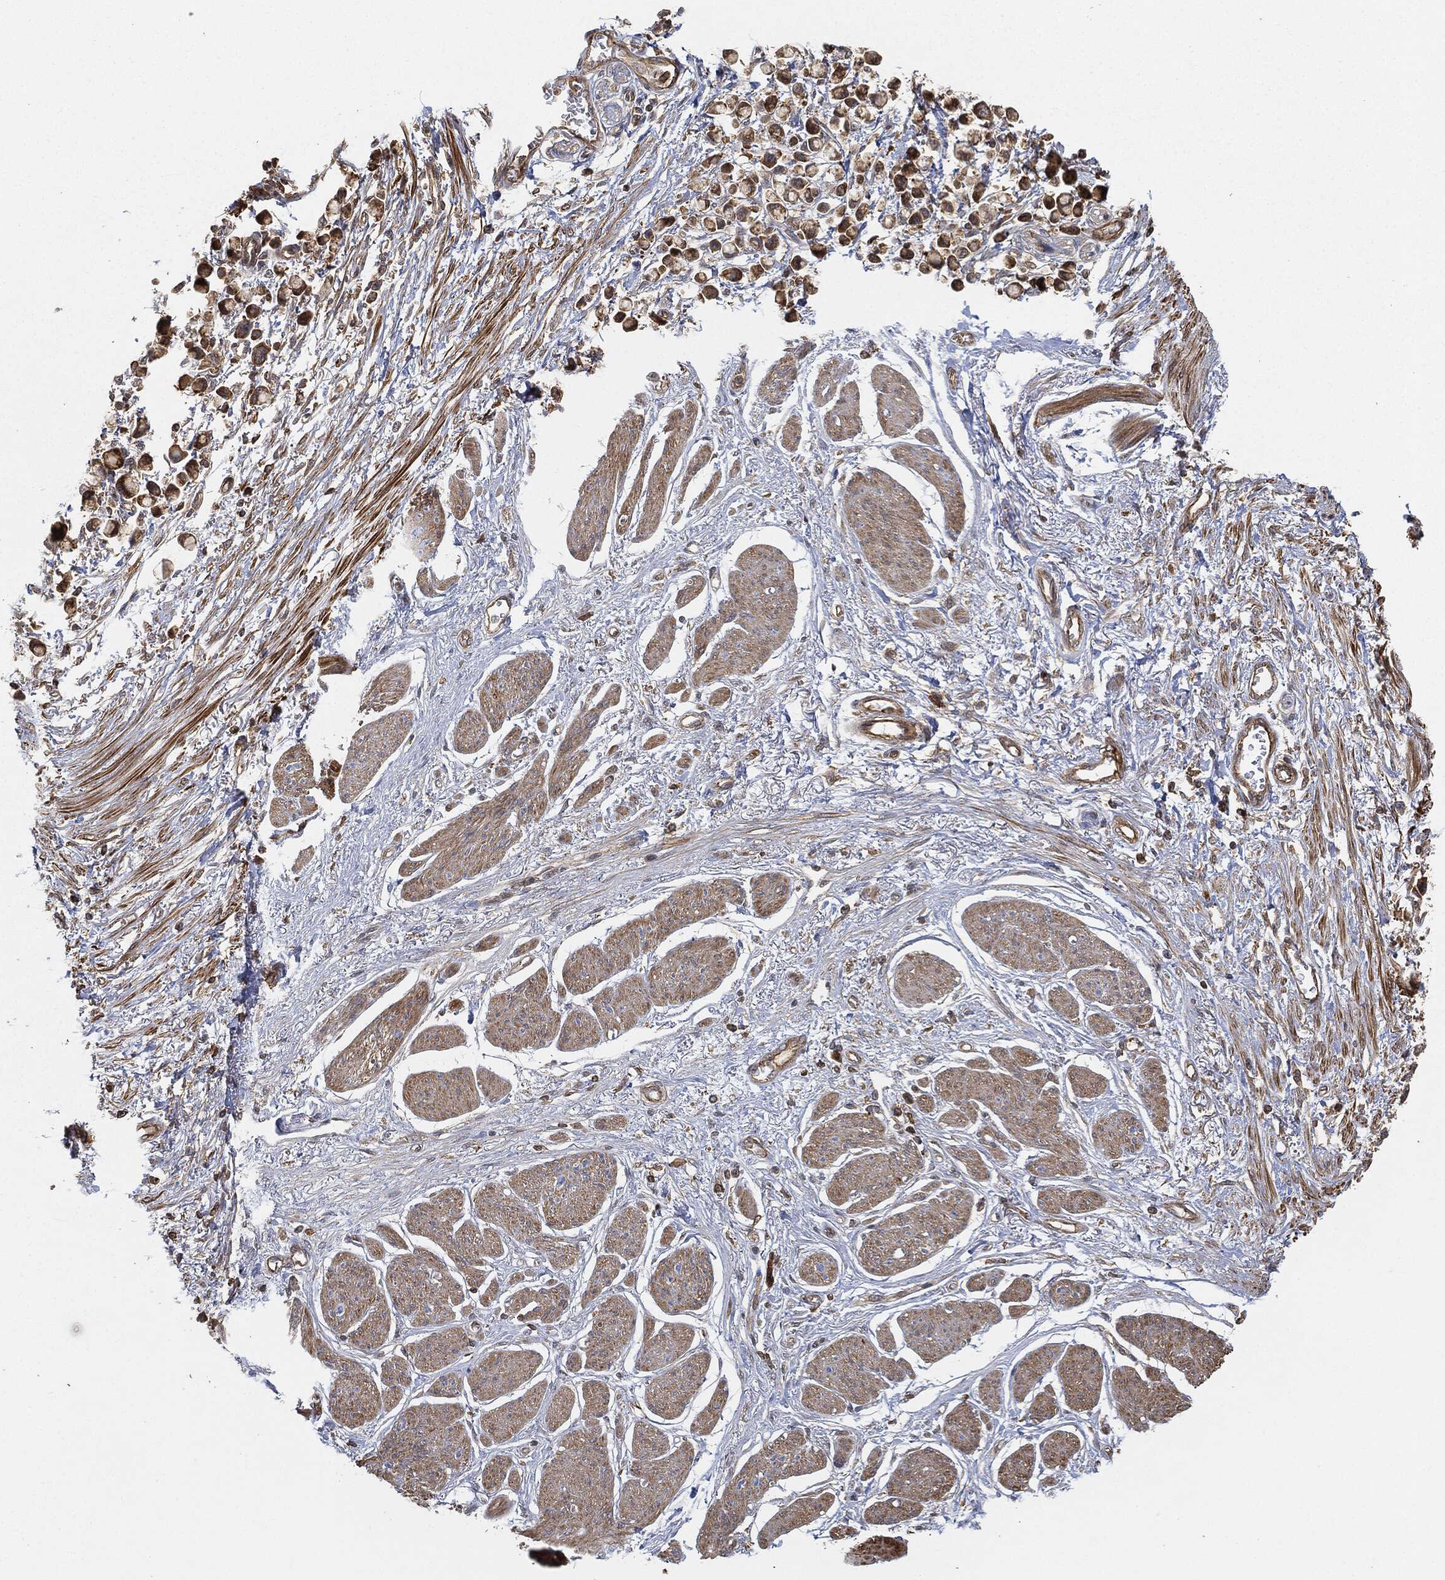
{"staining": {"intensity": "strong", "quantity": "25%-75%", "location": "cytoplasmic/membranous"}, "tissue": "stomach cancer", "cell_type": "Tumor cells", "image_type": "cancer", "snomed": [{"axis": "morphology", "description": "Adenocarcinoma, NOS"}, {"axis": "topography", "description": "Stomach"}], "caption": "A high-resolution photomicrograph shows immunohistochemistry staining of stomach adenocarcinoma, which exhibits strong cytoplasmic/membranous staining in approximately 25%-75% of tumor cells. The staining was performed using DAB (3,3'-diaminobenzidine) to visualize the protein expression in brown, while the nuclei were stained in blue with hematoxylin (Magnification: 20x).", "gene": "TPT1", "patient": {"sex": "female", "age": 81}}